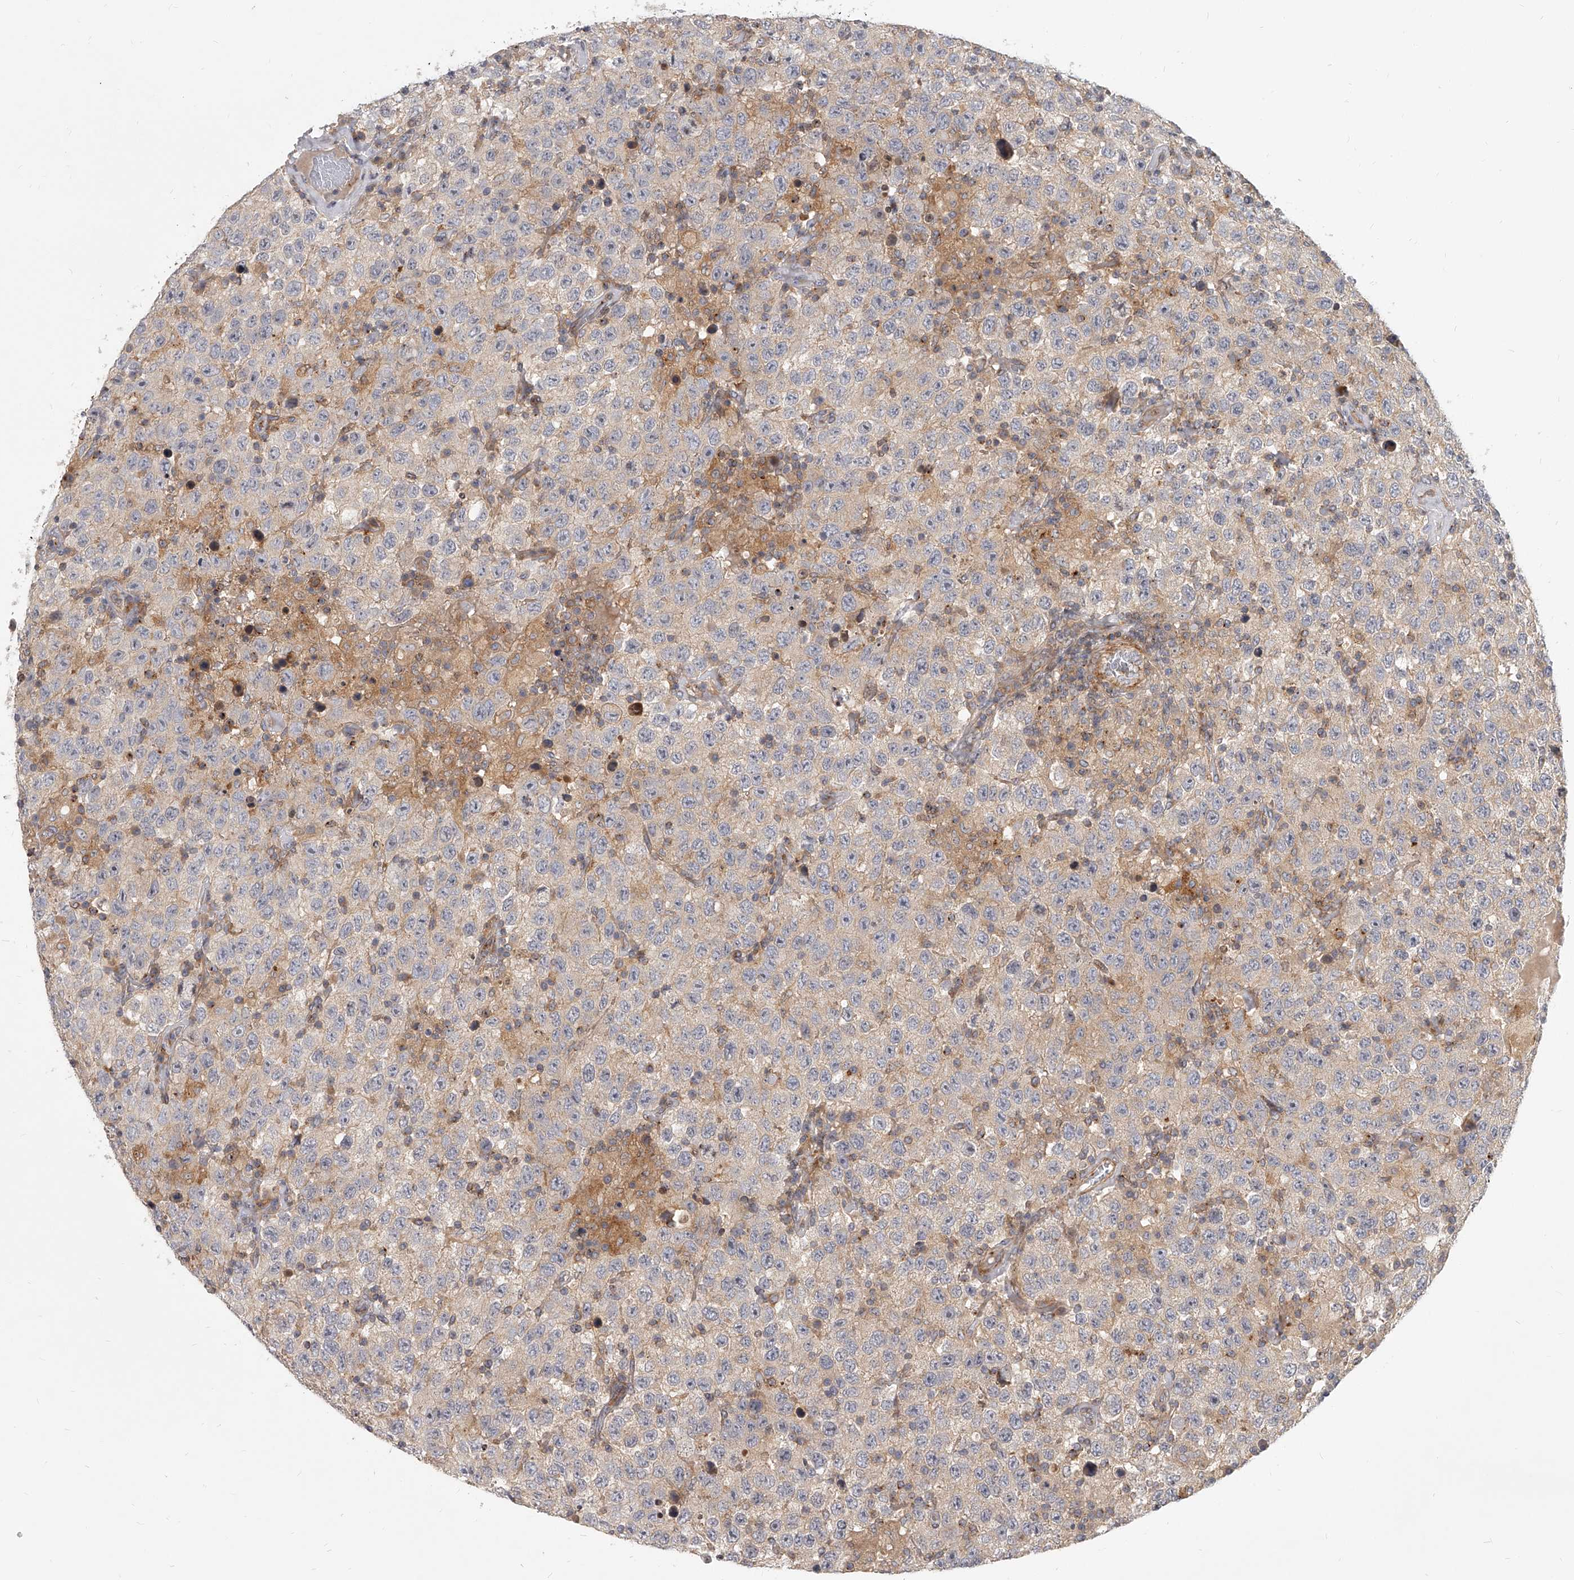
{"staining": {"intensity": "weak", "quantity": "25%-75%", "location": "cytoplasmic/membranous"}, "tissue": "testis cancer", "cell_type": "Tumor cells", "image_type": "cancer", "snomed": [{"axis": "morphology", "description": "Seminoma, NOS"}, {"axis": "topography", "description": "Testis"}], "caption": "Brown immunohistochemical staining in testis cancer (seminoma) displays weak cytoplasmic/membranous positivity in approximately 25%-75% of tumor cells.", "gene": "SLC37A1", "patient": {"sex": "male", "age": 41}}